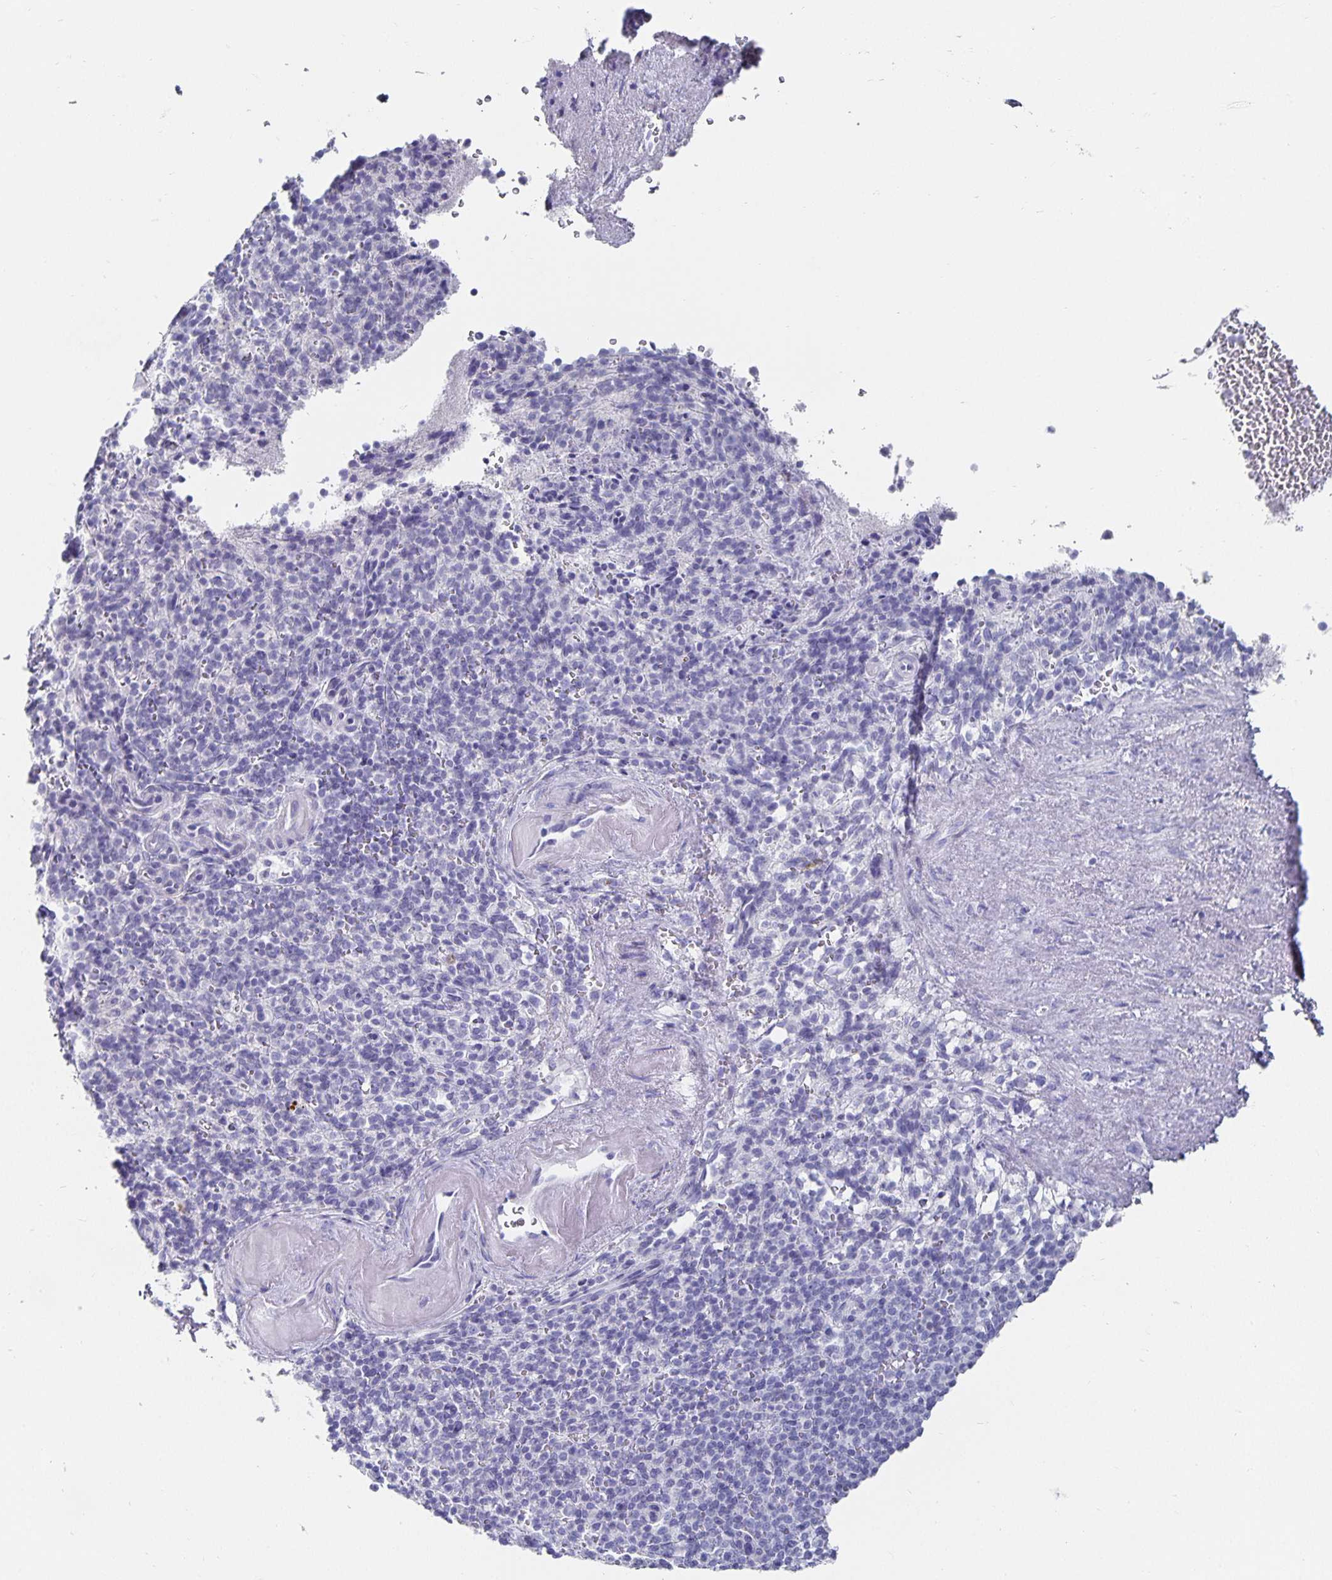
{"staining": {"intensity": "negative", "quantity": "none", "location": "none"}, "tissue": "spleen", "cell_type": "Cells in red pulp", "image_type": "normal", "snomed": [{"axis": "morphology", "description": "Normal tissue, NOS"}, {"axis": "topography", "description": "Spleen"}], "caption": "This is a histopathology image of IHC staining of unremarkable spleen, which shows no positivity in cells in red pulp.", "gene": "CHGA", "patient": {"sex": "female", "age": 74}}